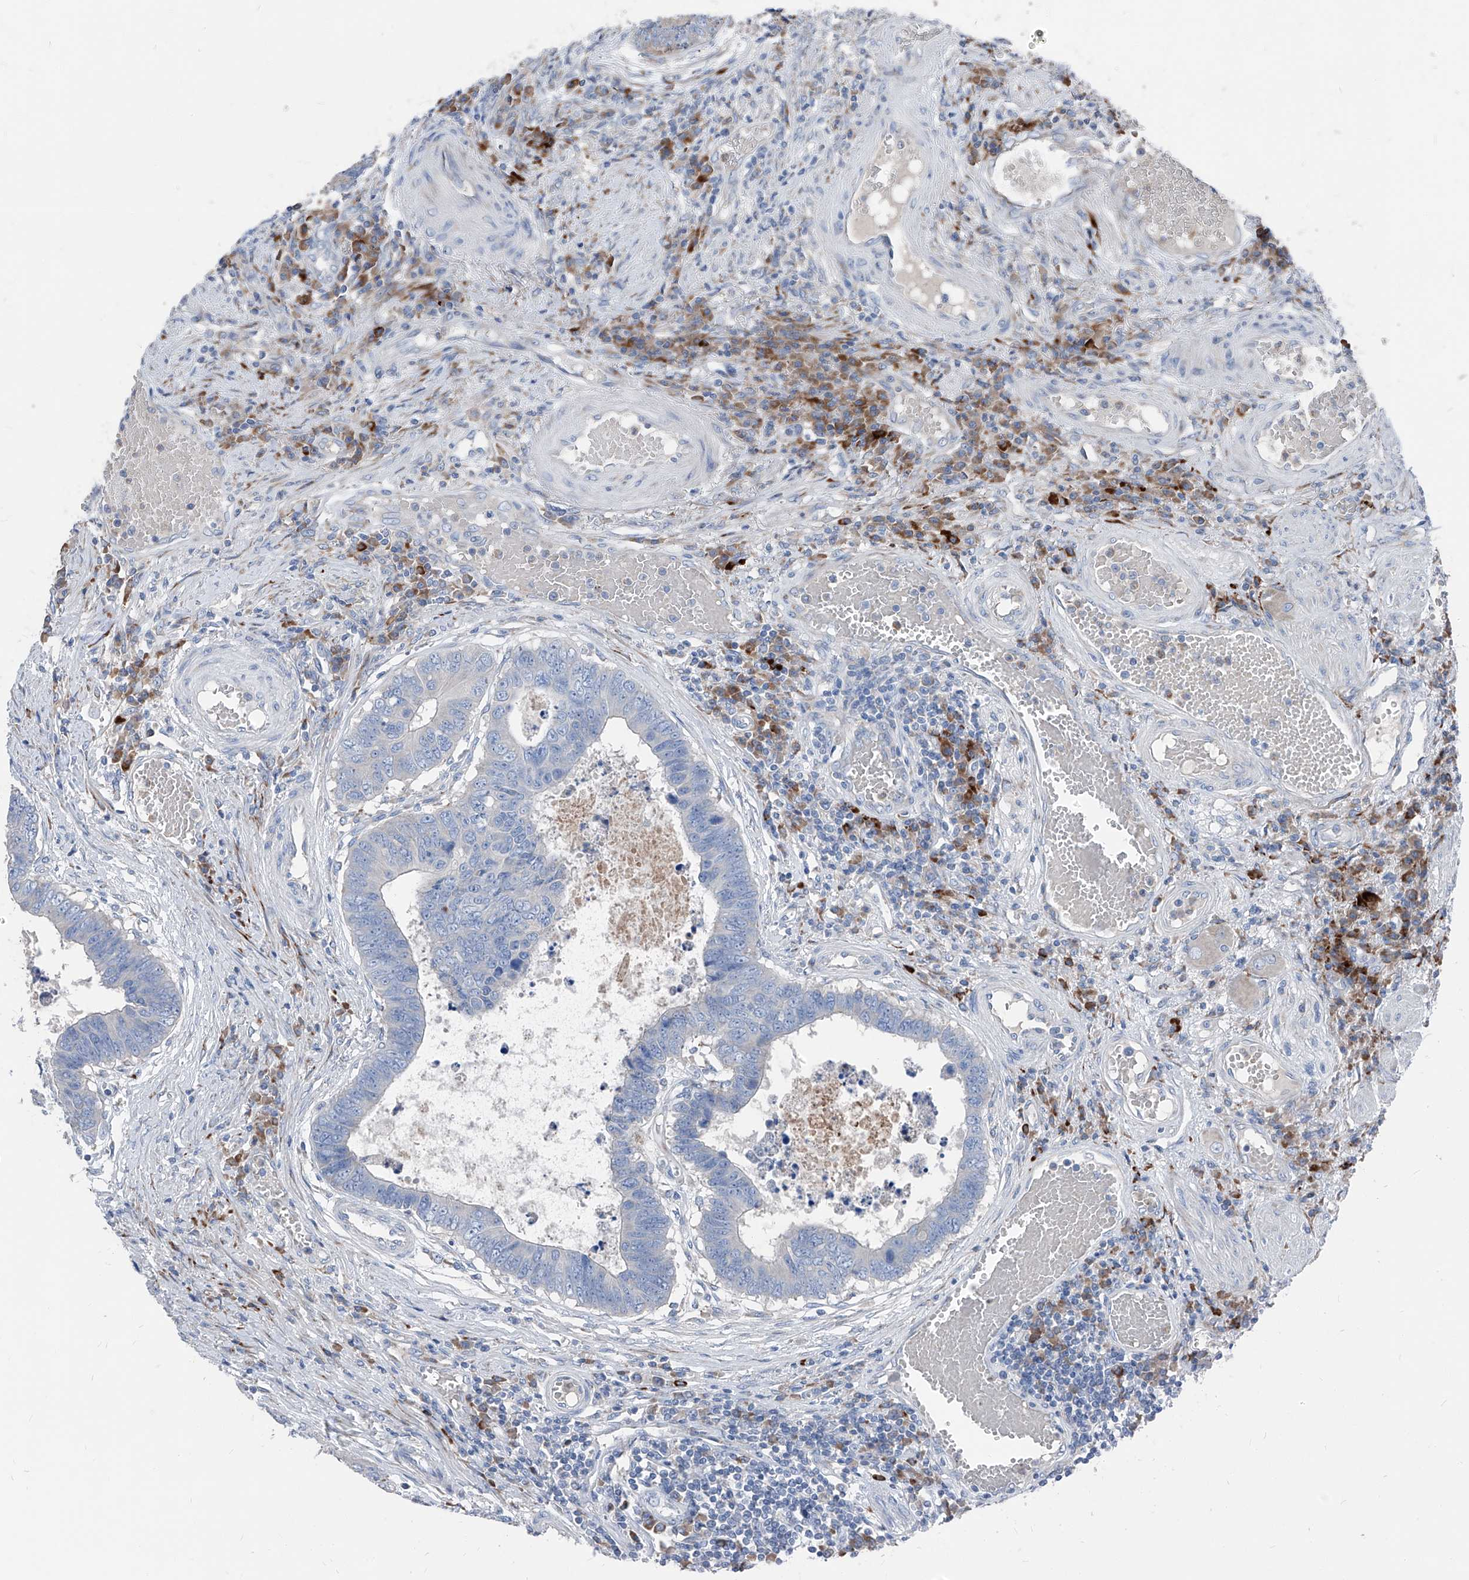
{"staining": {"intensity": "negative", "quantity": "none", "location": "none"}, "tissue": "colorectal cancer", "cell_type": "Tumor cells", "image_type": "cancer", "snomed": [{"axis": "morphology", "description": "Adenocarcinoma, NOS"}, {"axis": "topography", "description": "Rectum"}], "caption": "Immunohistochemistry of colorectal cancer shows no expression in tumor cells.", "gene": "IFI27", "patient": {"sex": "male", "age": 84}}